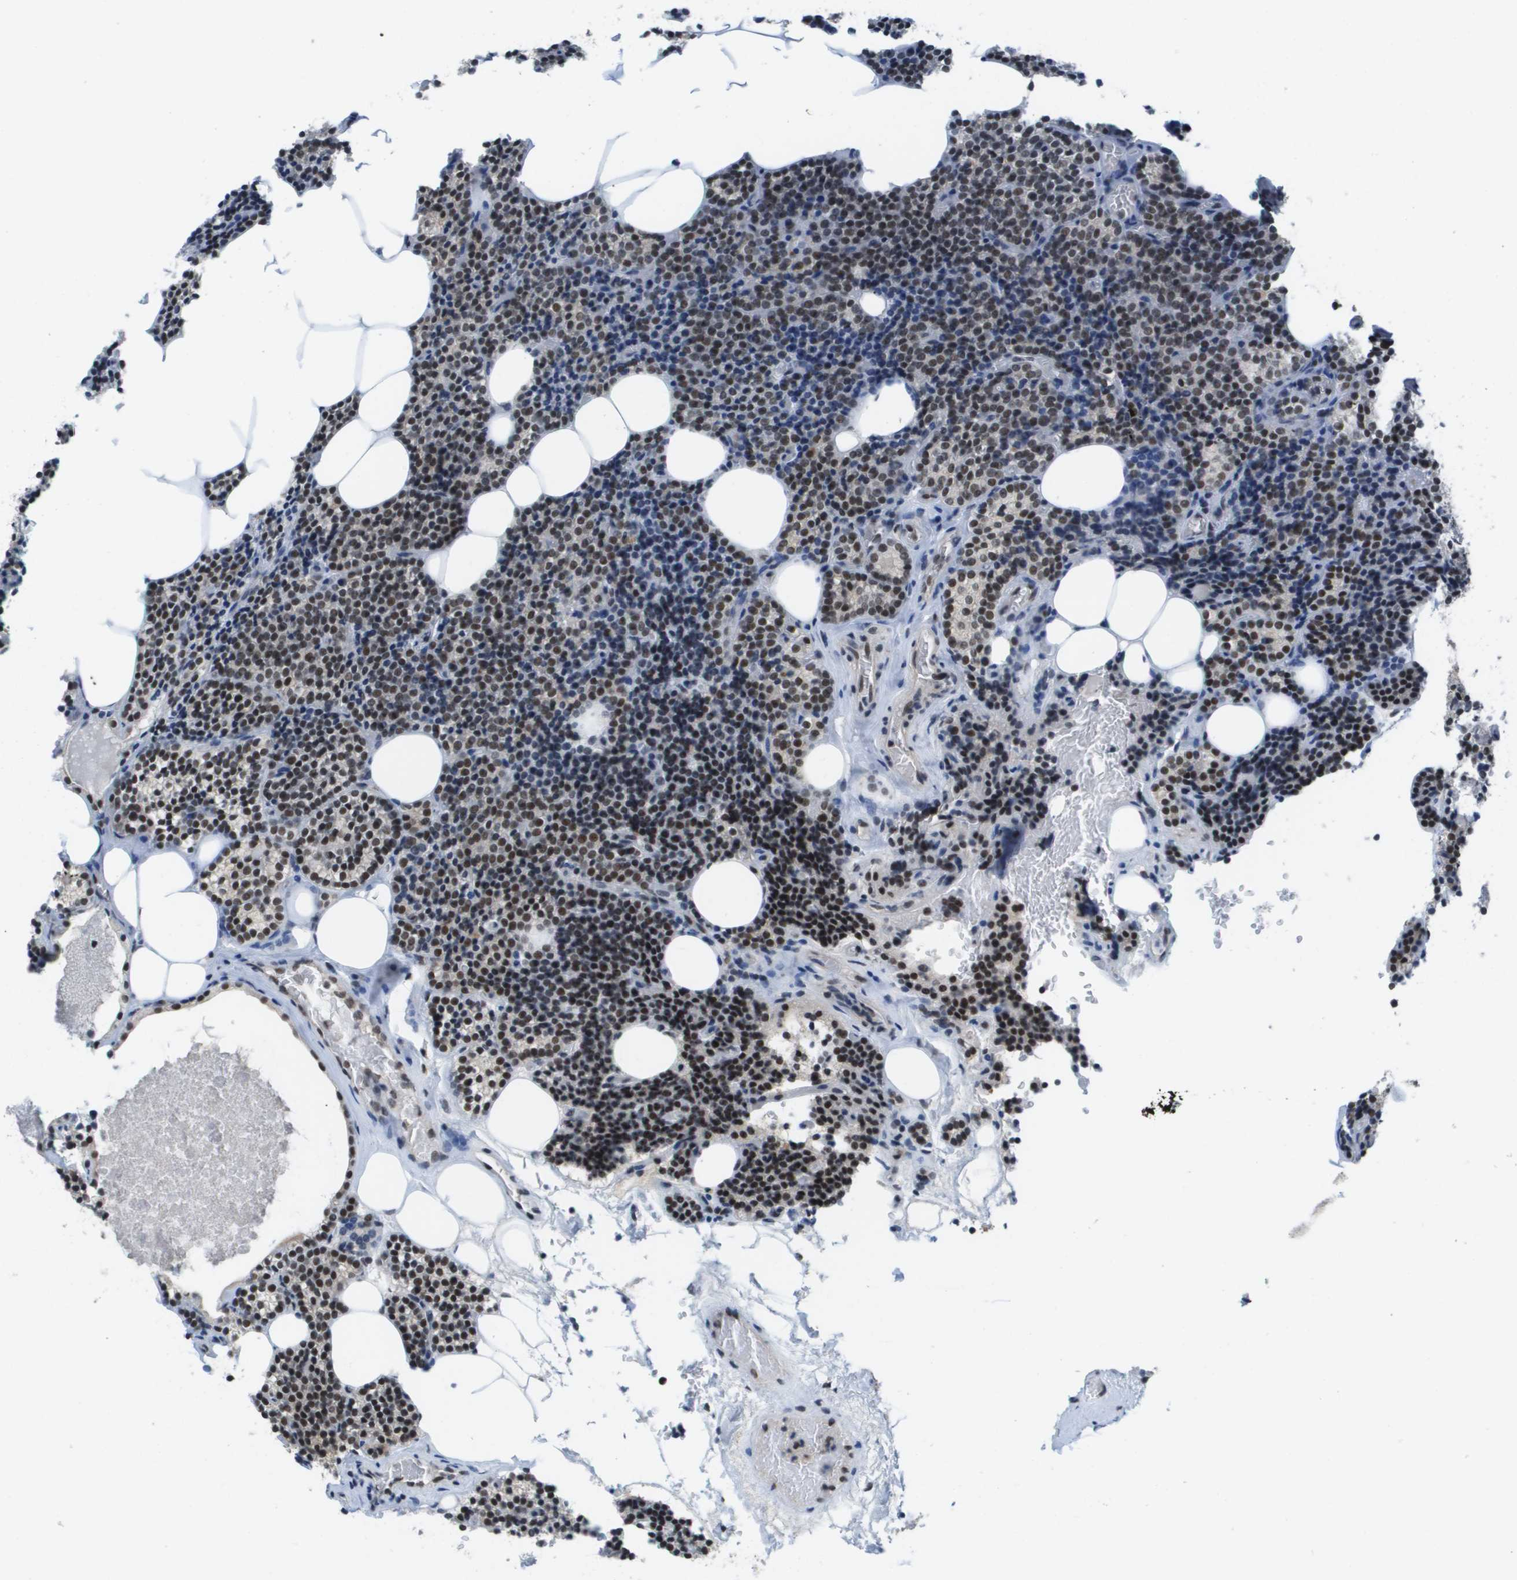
{"staining": {"intensity": "moderate", "quantity": ">75%", "location": "nuclear"}, "tissue": "parathyroid gland", "cell_type": "Glandular cells", "image_type": "normal", "snomed": [{"axis": "morphology", "description": "Normal tissue, NOS"}, {"axis": "morphology", "description": "Adenoma, NOS"}, {"axis": "topography", "description": "Parathyroid gland"}], "caption": "Benign parathyroid gland shows moderate nuclear expression in about >75% of glandular cells, visualized by immunohistochemistry.", "gene": "ISY1", "patient": {"sex": "female", "age": 54}}